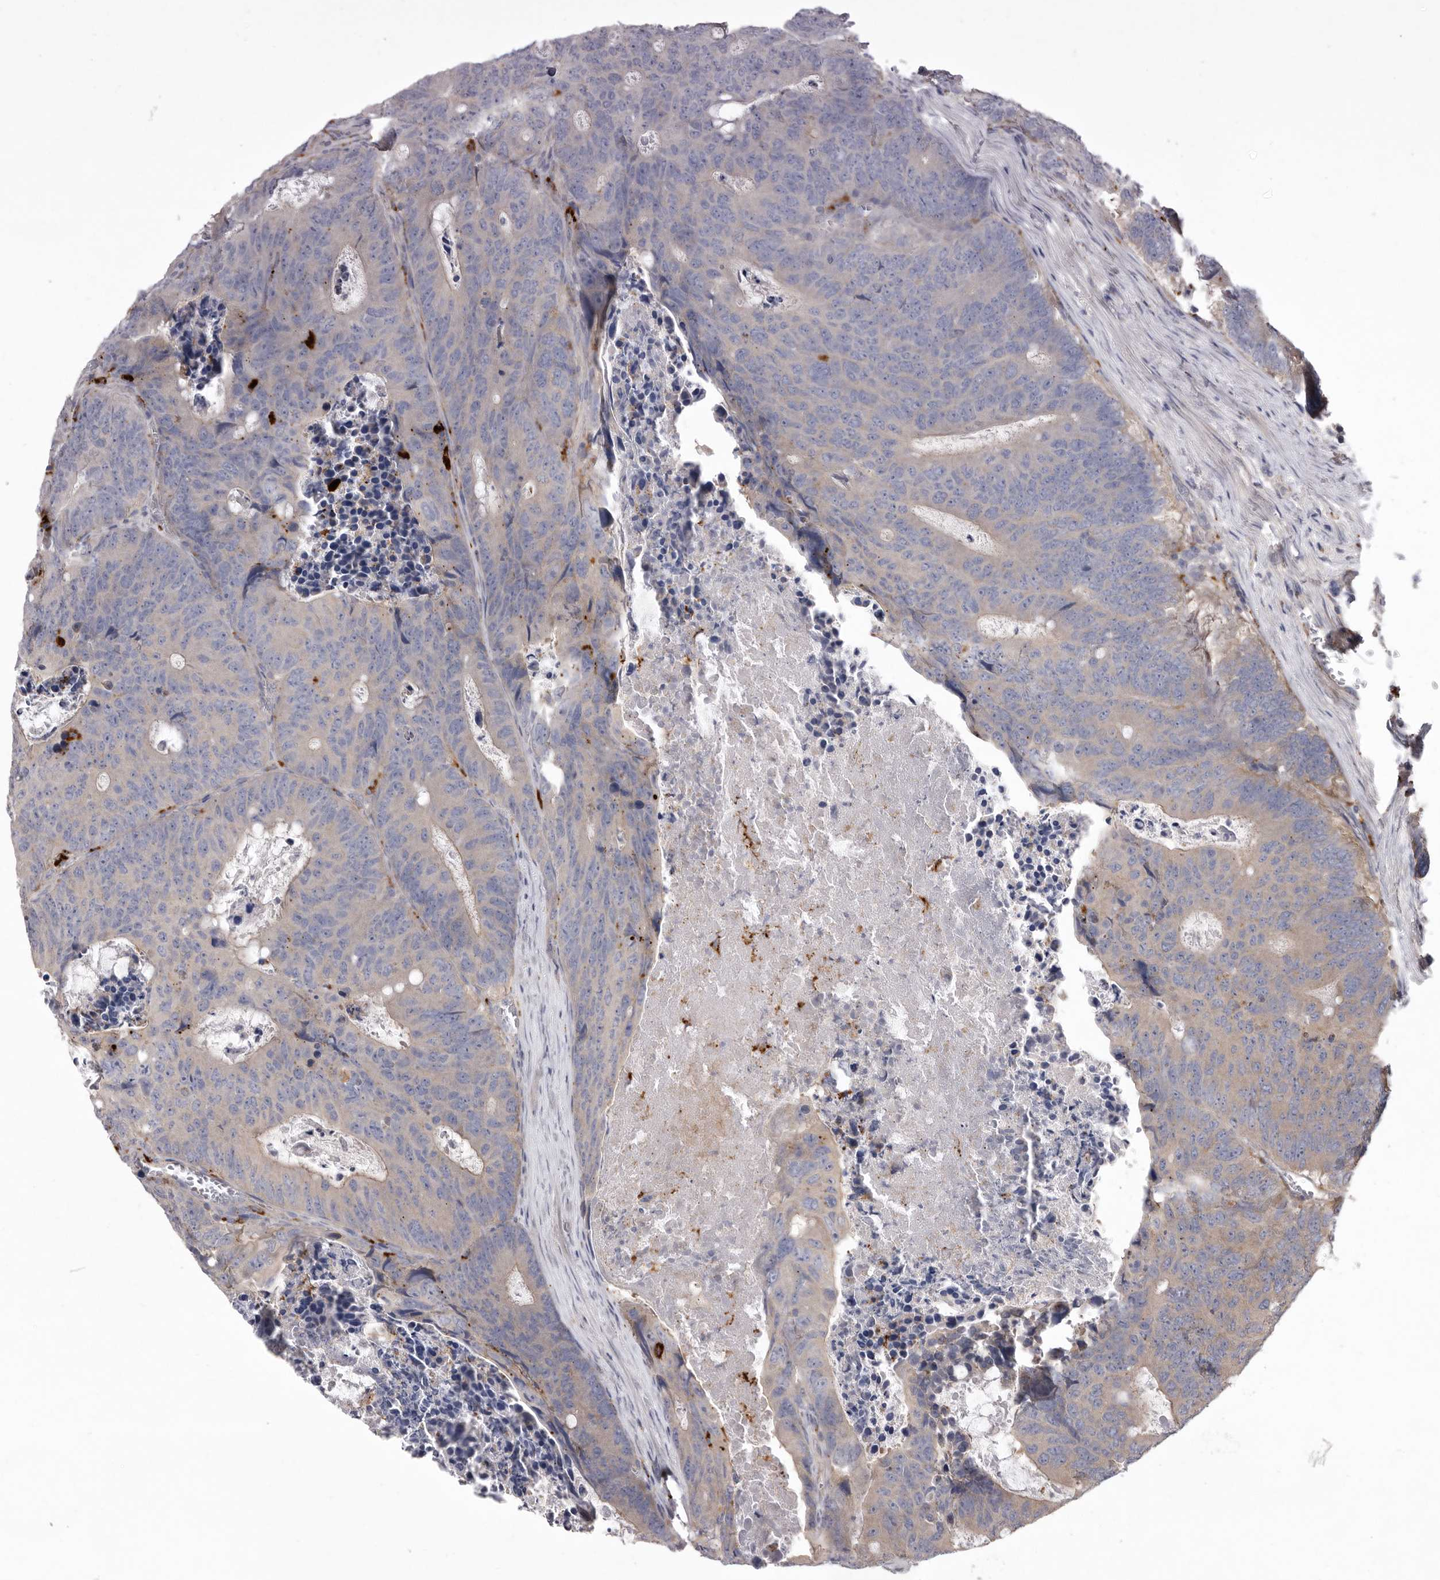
{"staining": {"intensity": "negative", "quantity": "none", "location": "none"}, "tissue": "colorectal cancer", "cell_type": "Tumor cells", "image_type": "cancer", "snomed": [{"axis": "morphology", "description": "Adenocarcinoma, NOS"}, {"axis": "topography", "description": "Colon"}], "caption": "Adenocarcinoma (colorectal) was stained to show a protein in brown. There is no significant positivity in tumor cells. (DAB (3,3'-diaminobenzidine) immunohistochemistry (IHC) visualized using brightfield microscopy, high magnification).", "gene": "WDR47", "patient": {"sex": "male", "age": 87}}